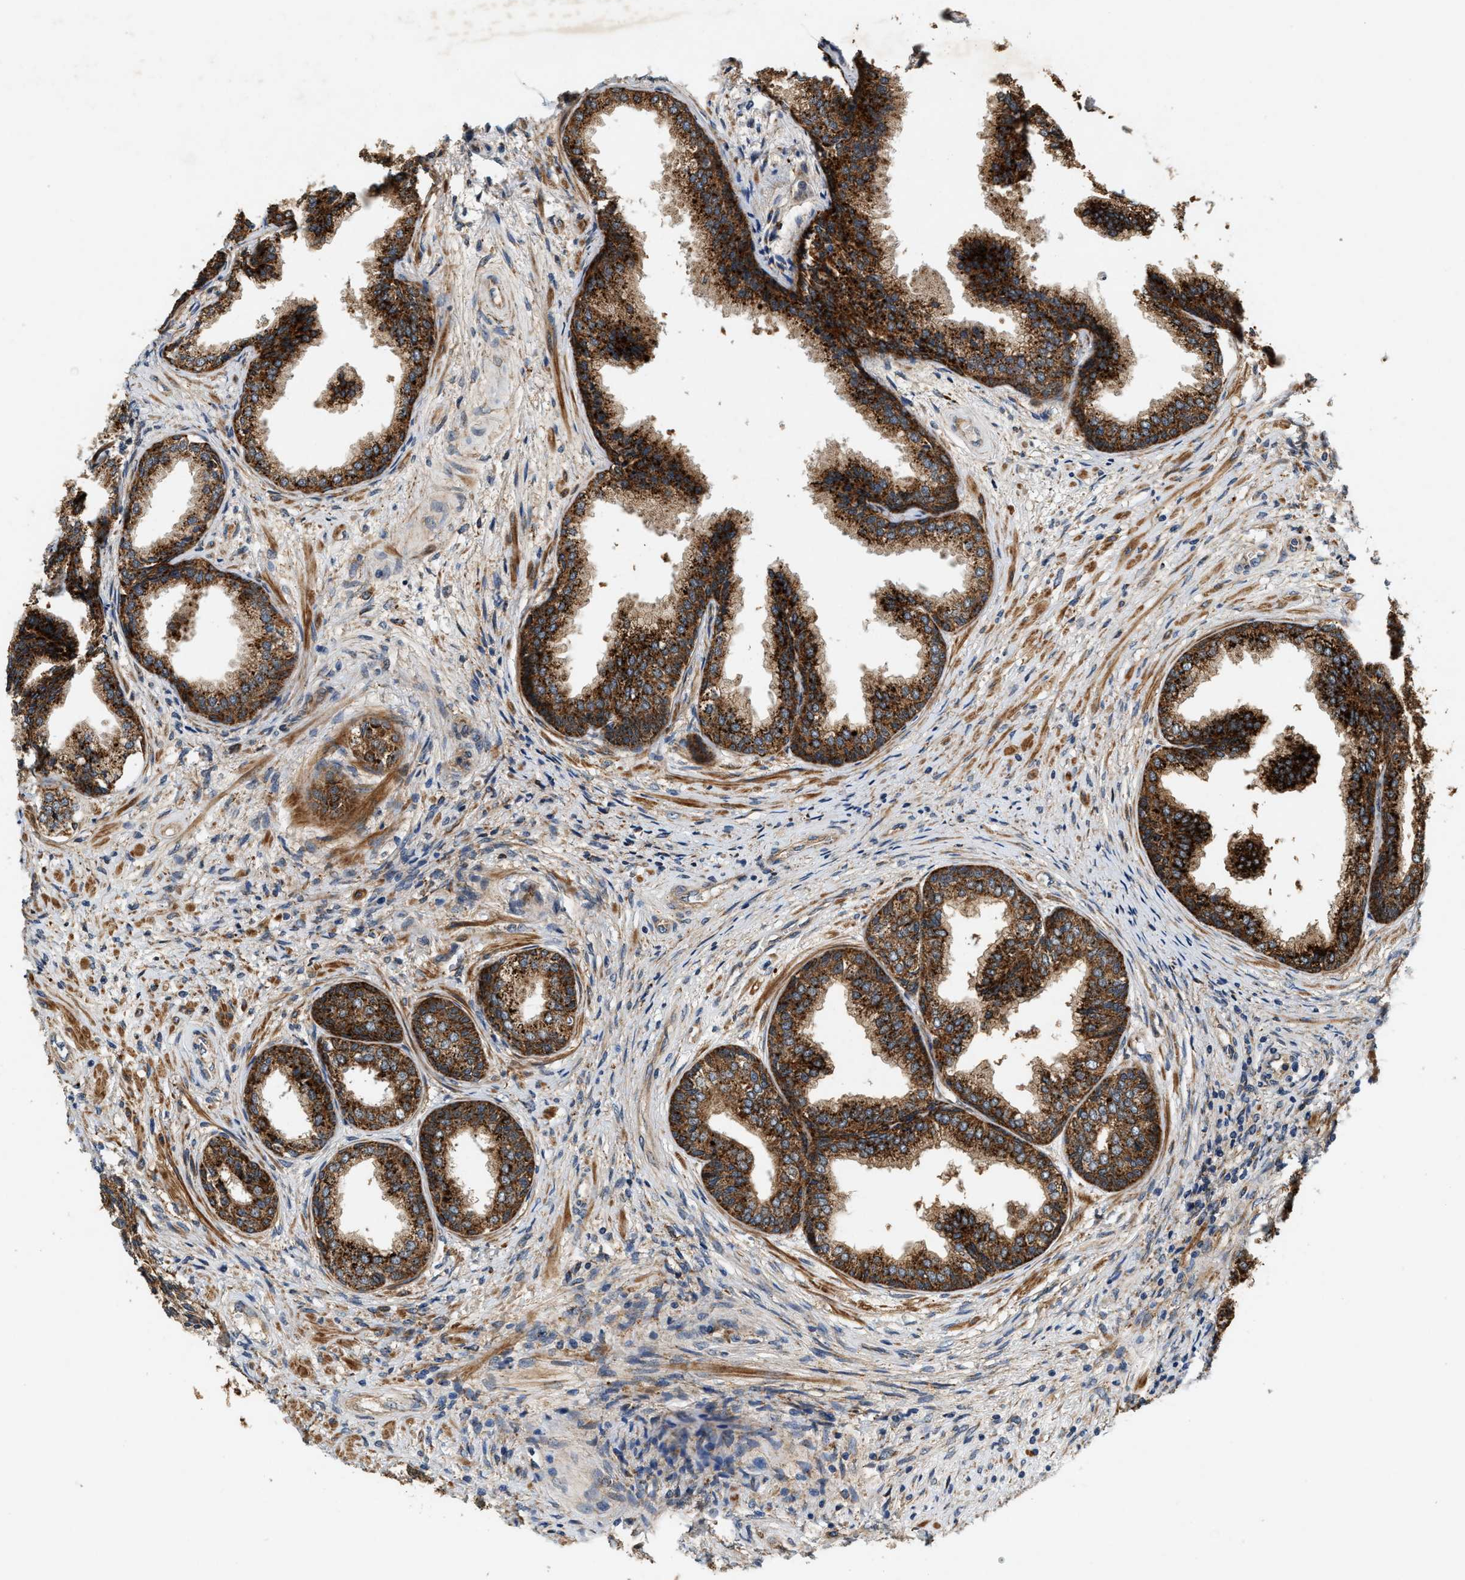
{"staining": {"intensity": "strong", "quantity": ">75%", "location": "cytoplasmic/membranous"}, "tissue": "prostate", "cell_type": "Glandular cells", "image_type": "normal", "snomed": [{"axis": "morphology", "description": "Normal tissue, NOS"}, {"axis": "topography", "description": "Prostate"}], "caption": "Protein staining of benign prostate reveals strong cytoplasmic/membranous expression in about >75% of glandular cells. The staining was performed using DAB to visualize the protein expression in brown, while the nuclei were stained in blue with hematoxylin (Magnification: 20x).", "gene": "DUSP10", "patient": {"sex": "male", "age": 76}}